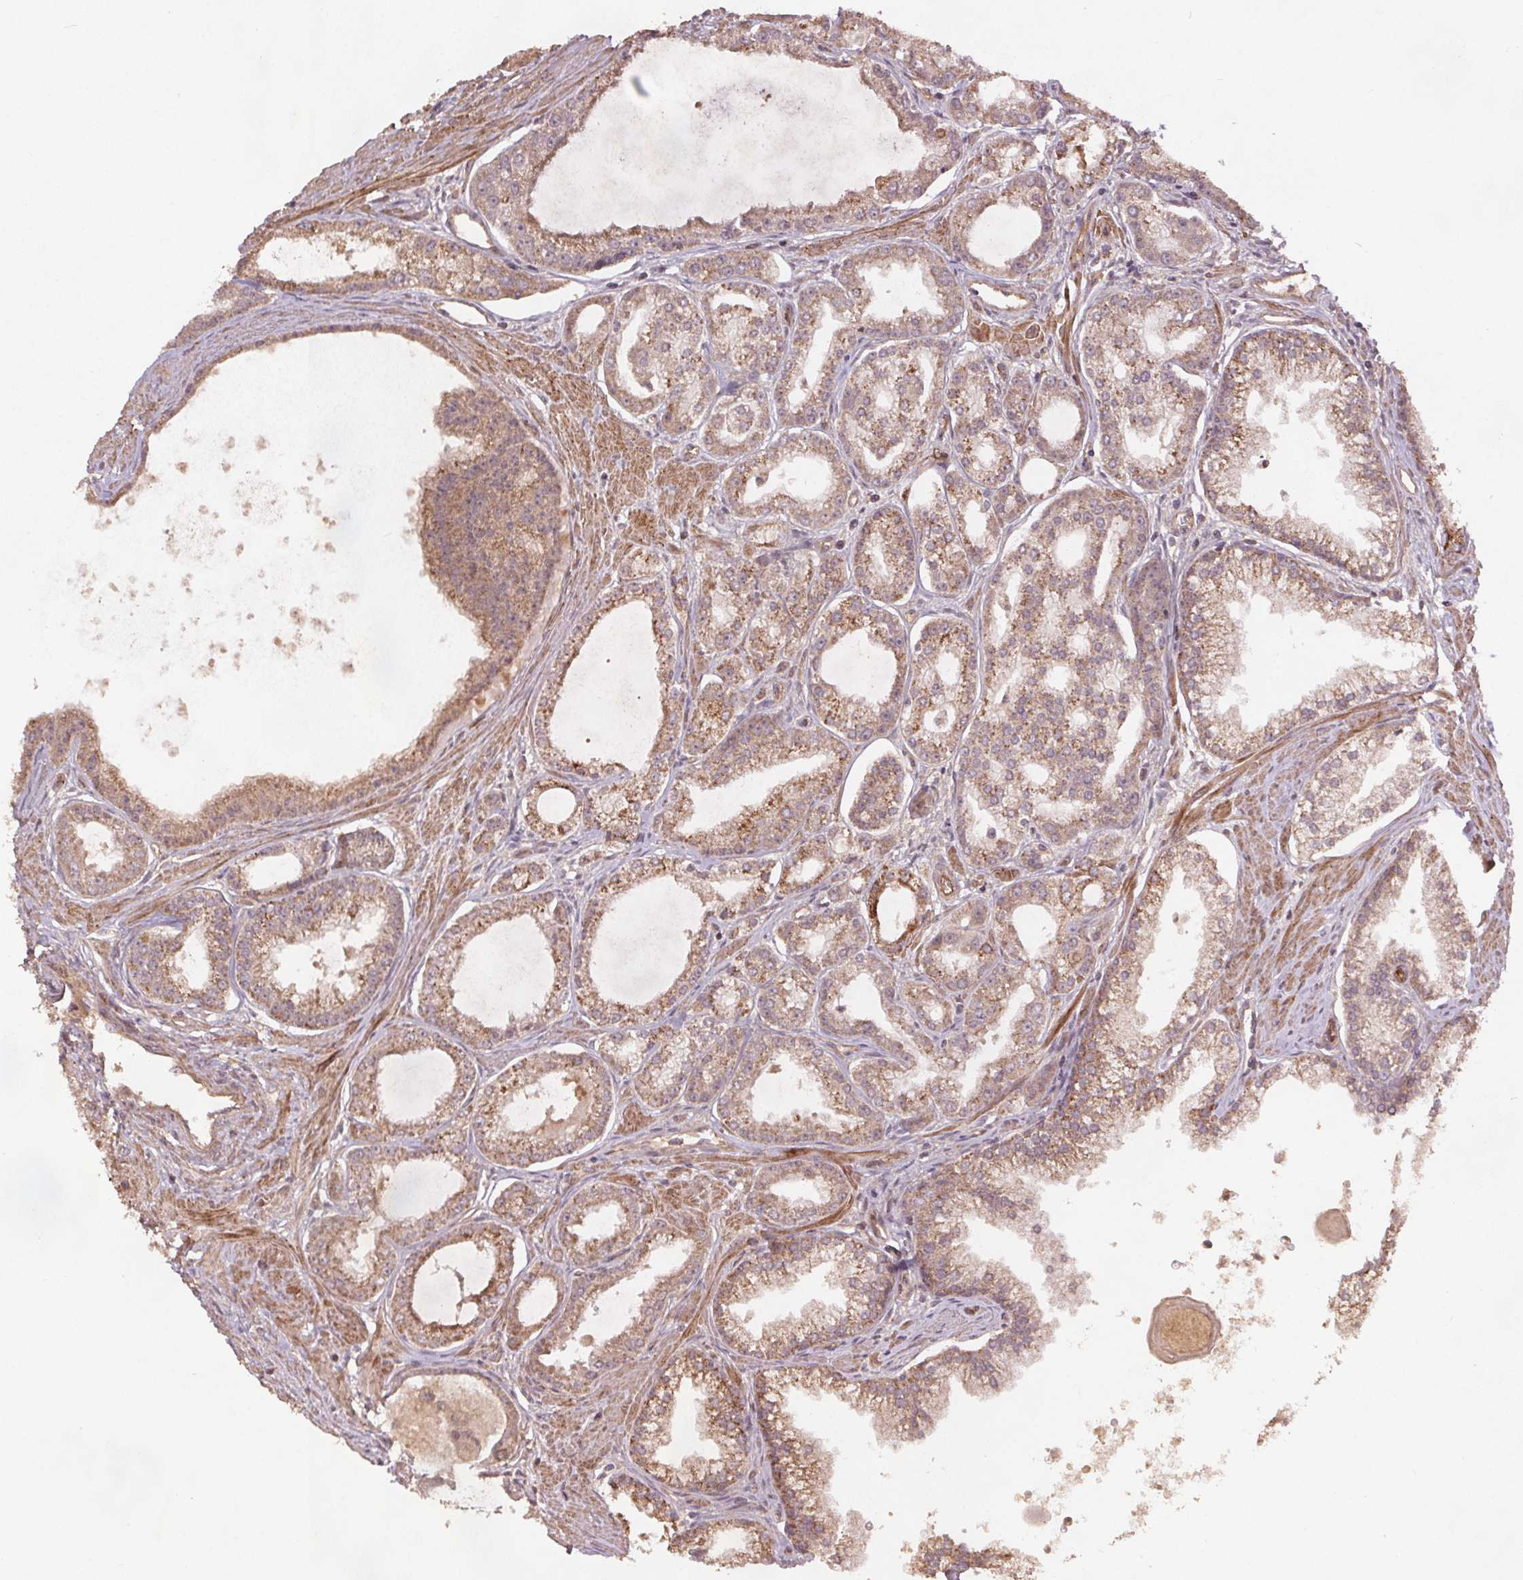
{"staining": {"intensity": "moderate", "quantity": ">75%", "location": "cytoplasmic/membranous"}, "tissue": "prostate cancer", "cell_type": "Tumor cells", "image_type": "cancer", "snomed": [{"axis": "morphology", "description": "Adenocarcinoma, NOS"}, {"axis": "topography", "description": "Prostate"}], "caption": "About >75% of tumor cells in human prostate cancer (adenocarcinoma) demonstrate moderate cytoplasmic/membranous protein staining as visualized by brown immunohistochemical staining.", "gene": "SEC14L2", "patient": {"sex": "male", "age": 71}}